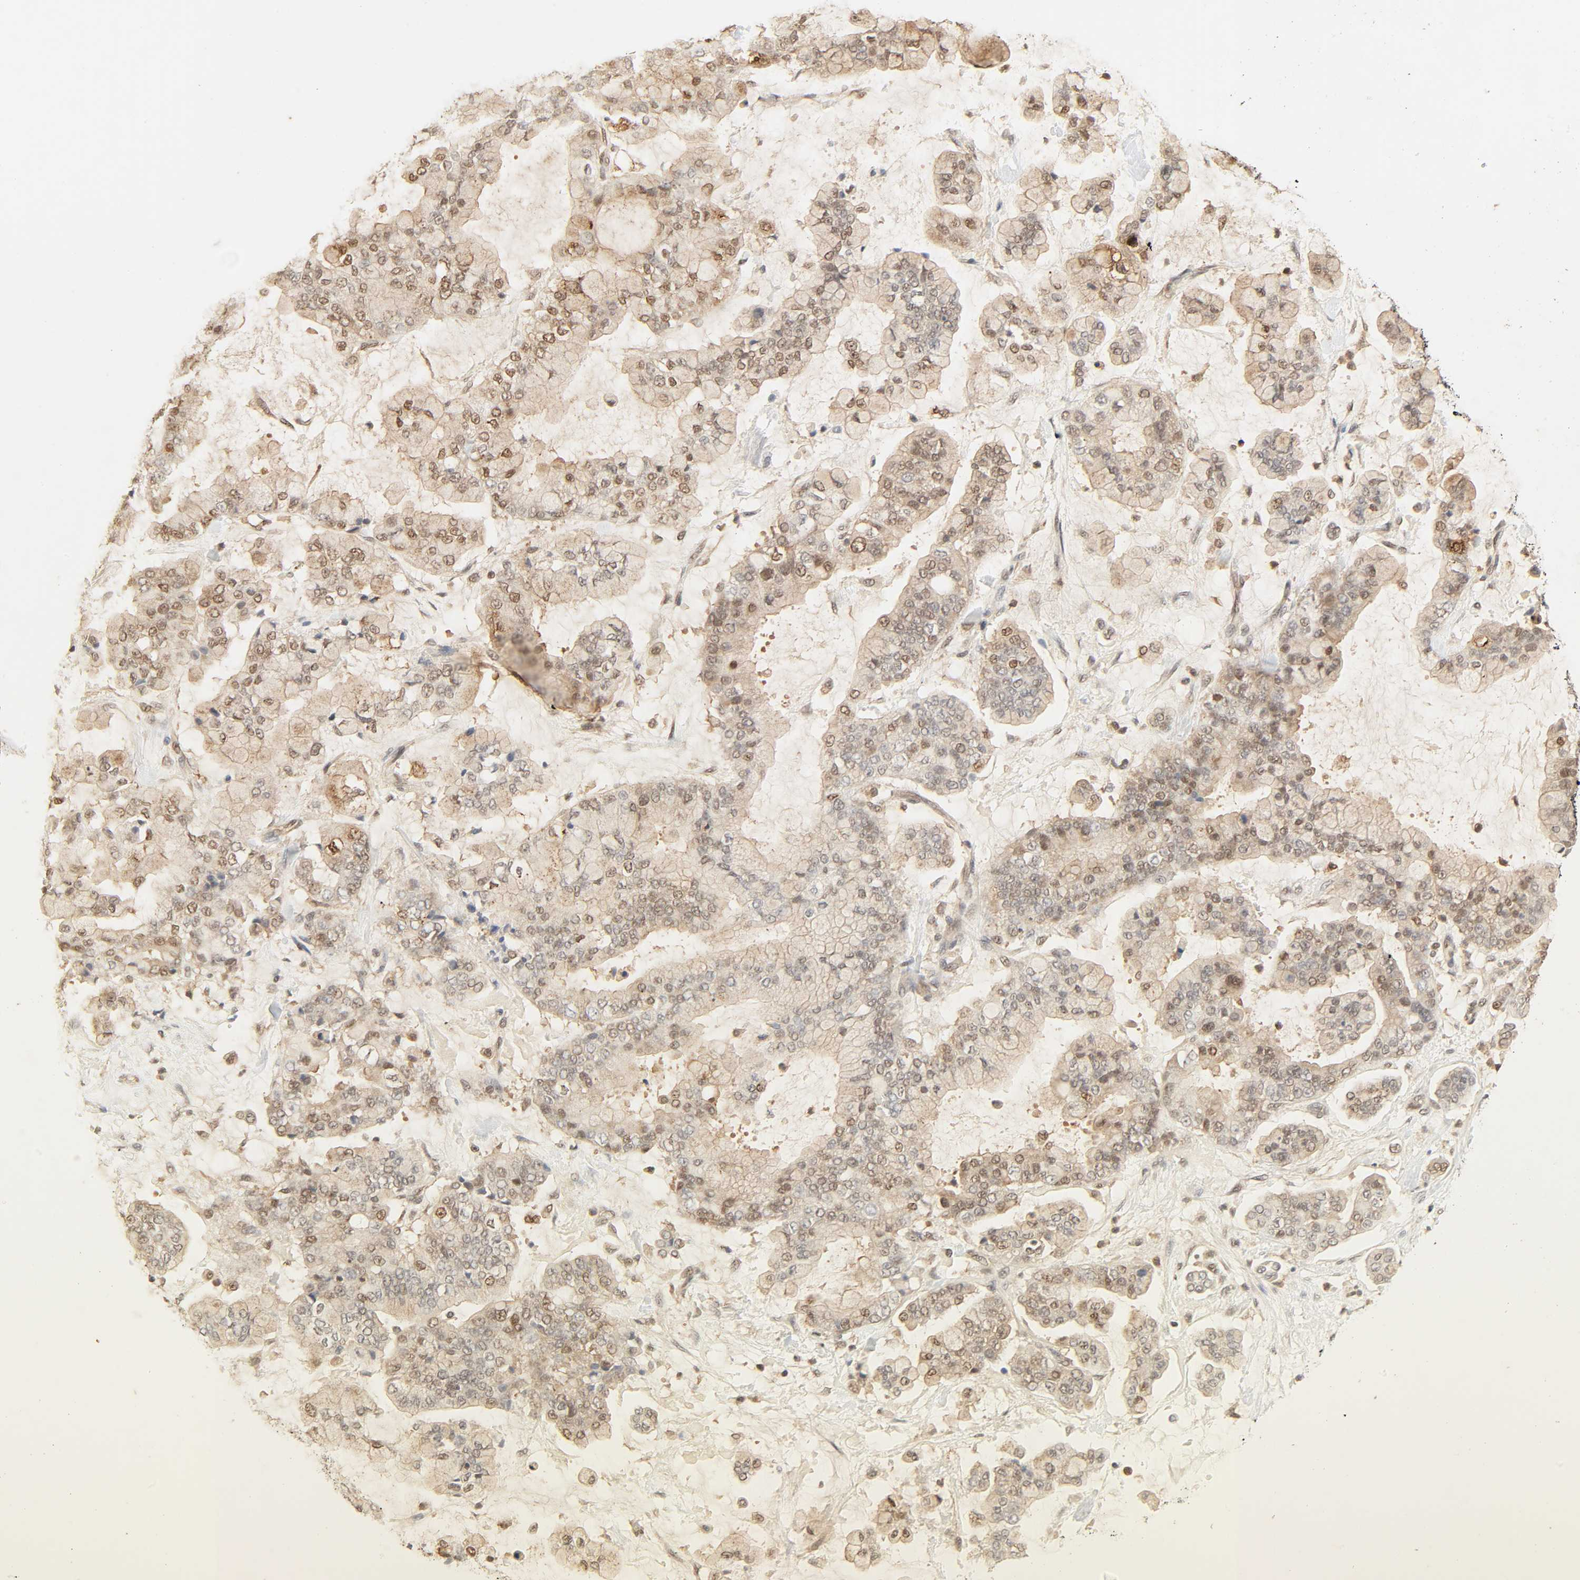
{"staining": {"intensity": "moderate", "quantity": "25%-75%", "location": "cytoplasmic/membranous,nuclear"}, "tissue": "stomach cancer", "cell_type": "Tumor cells", "image_type": "cancer", "snomed": [{"axis": "morphology", "description": "Normal tissue, NOS"}, {"axis": "morphology", "description": "Adenocarcinoma, NOS"}, {"axis": "topography", "description": "Stomach, upper"}, {"axis": "topography", "description": "Stomach"}], "caption": "Protein staining shows moderate cytoplasmic/membranous and nuclear positivity in about 25%-75% of tumor cells in stomach adenocarcinoma.", "gene": "UBC", "patient": {"sex": "male", "age": 76}}